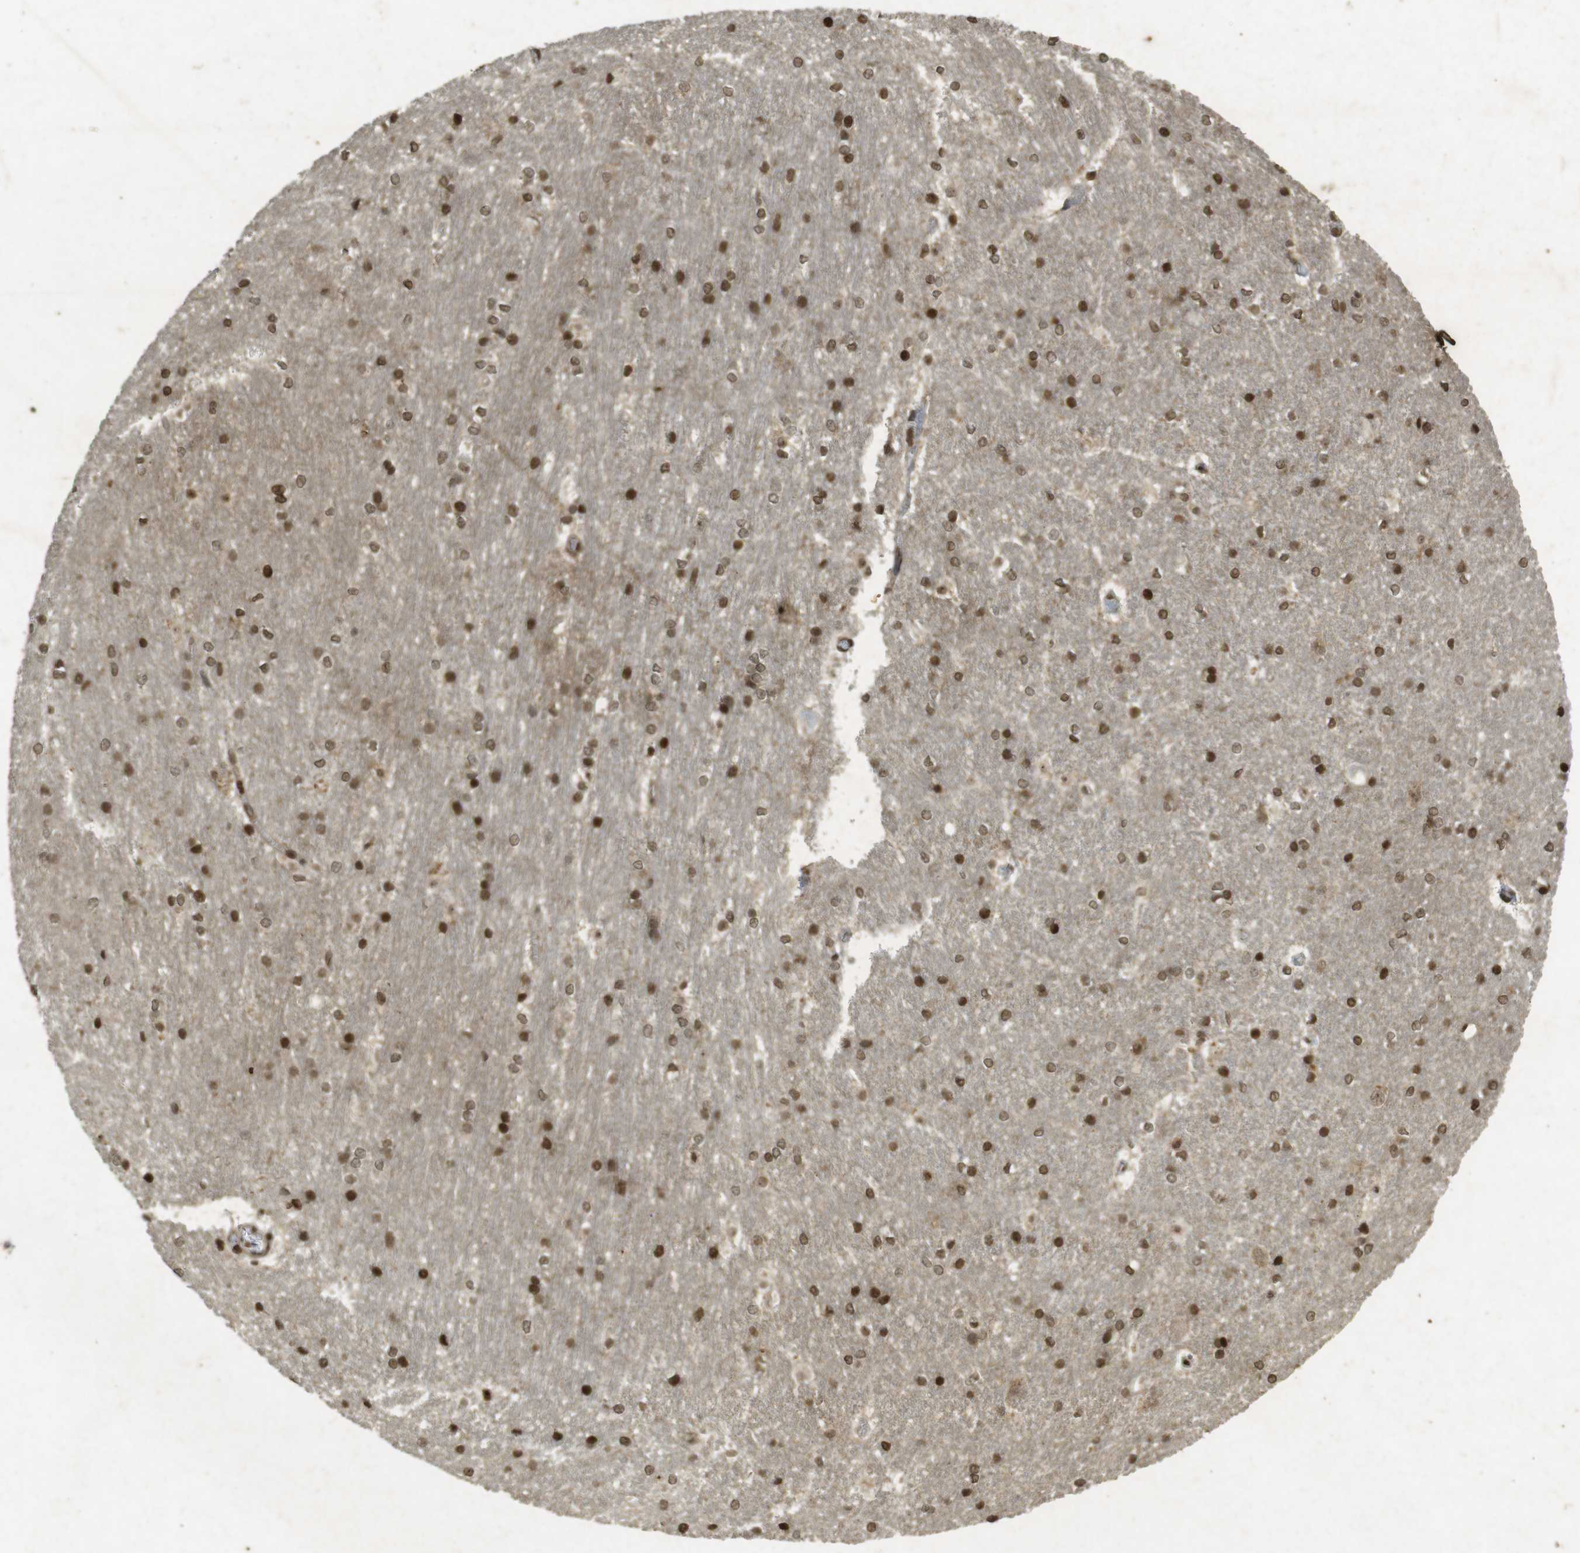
{"staining": {"intensity": "strong", "quantity": ">75%", "location": "nuclear"}, "tissue": "hippocampus", "cell_type": "Glial cells", "image_type": "normal", "snomed": [{"axis": "morphology", "description": "Normal tissue, NOS"}, {"axis": "topography", "description": "Hippocampus"}], "caption": "A high-resolution image shows IHC staining of unremarkable hippocampus, which reveals strong nuclear positivity in about >75% of glial cells.", "gene": "ORC4", "patient": {"sex": "female", "age": 19}}